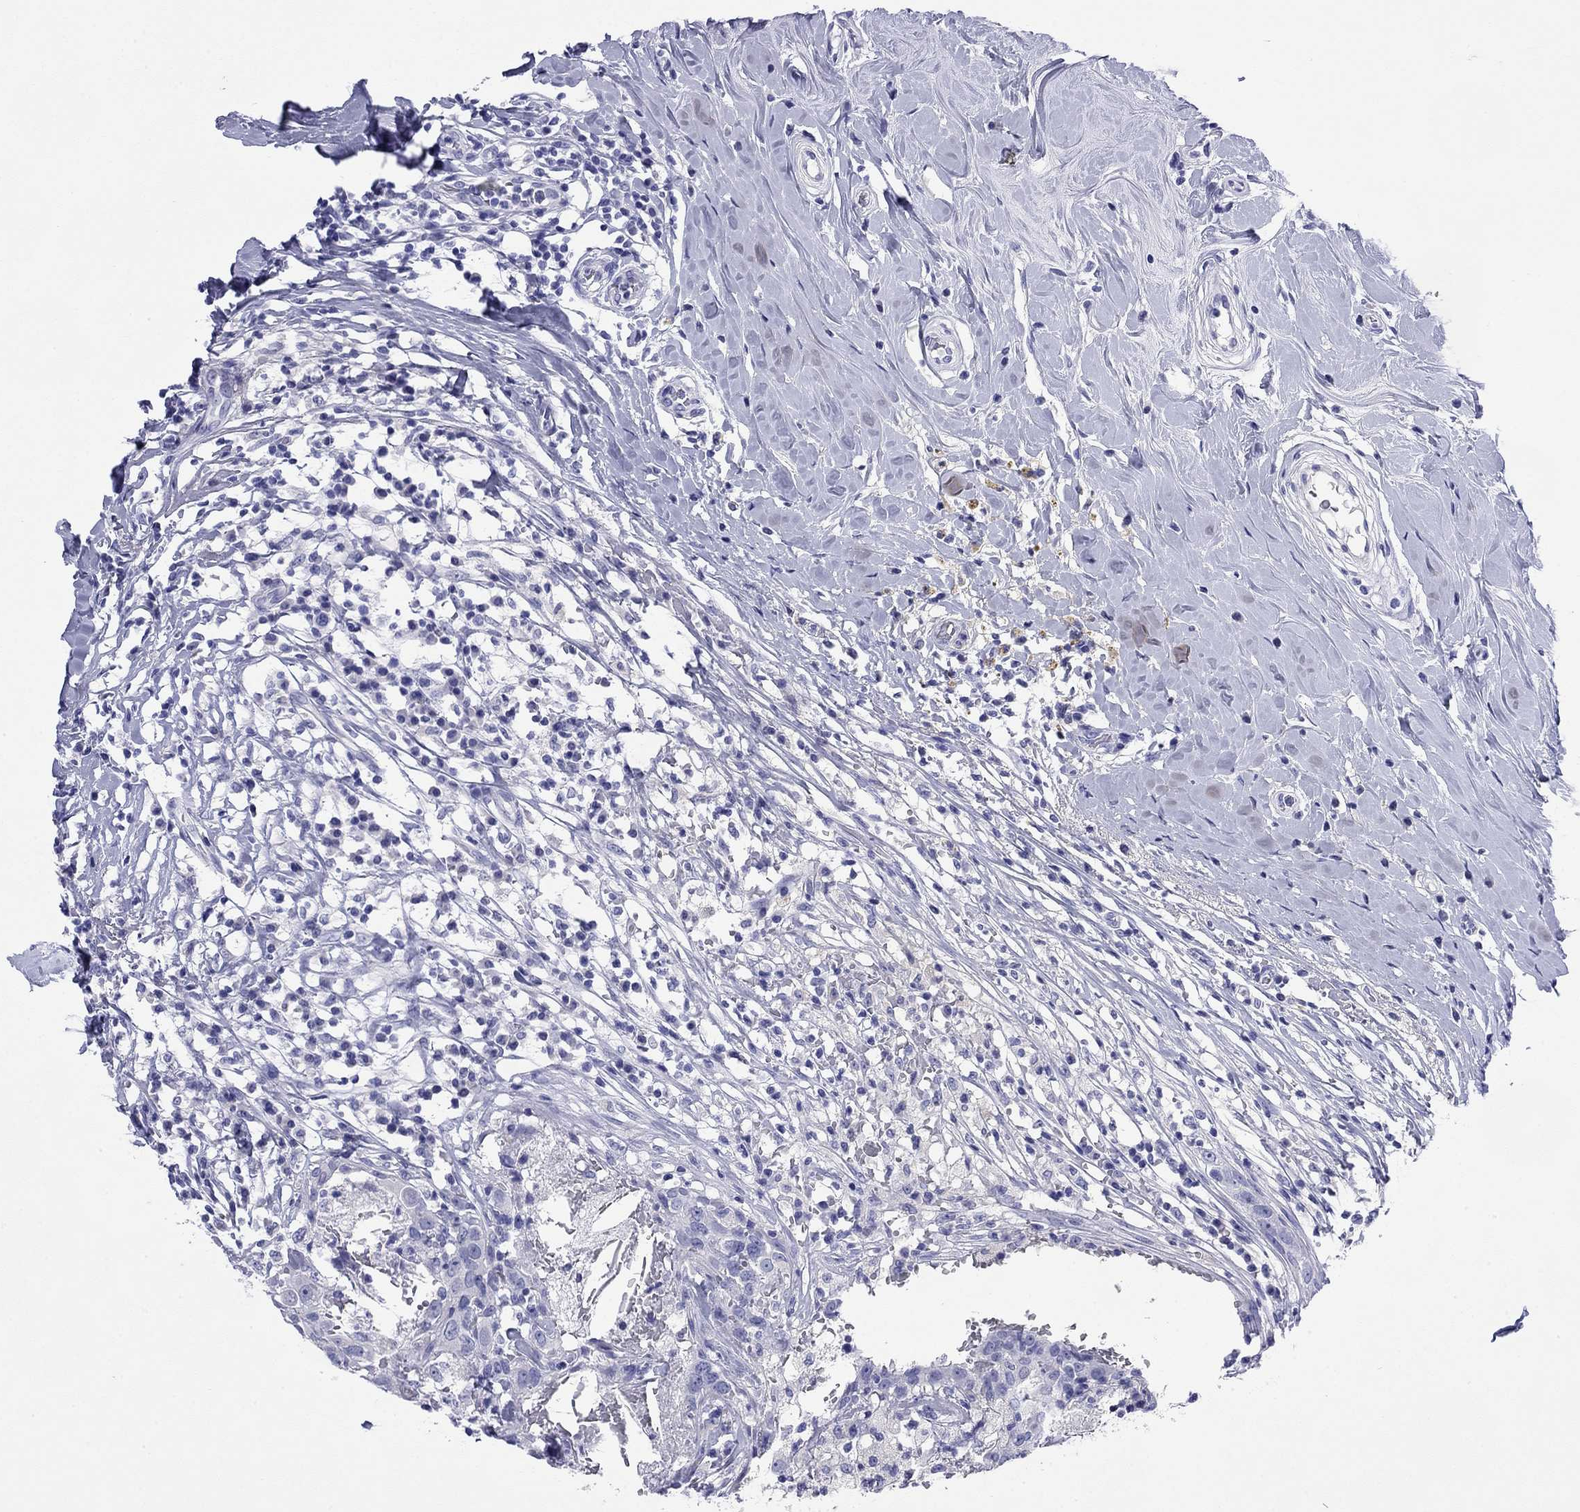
{"staining": {"intensity": "negative", "quantity": "none", "location": "none"}, "tissue": "breast cancer", "cell_type": "Tumor cells", "image_type": "cancer", "snomed": [{"axis": "morphology", "description": "Duct carcinoma"}, {"axis": "topography", "description": "Breast"}], "caption": "There is no significant expression in tumor cells of invasive ductal carcinoma (breast). (Immunohistochemistry (ihc), brightfield microscopy, high magnification).", "gene": "FIGLA", "patient": {"sex": "female", "age": 27}}